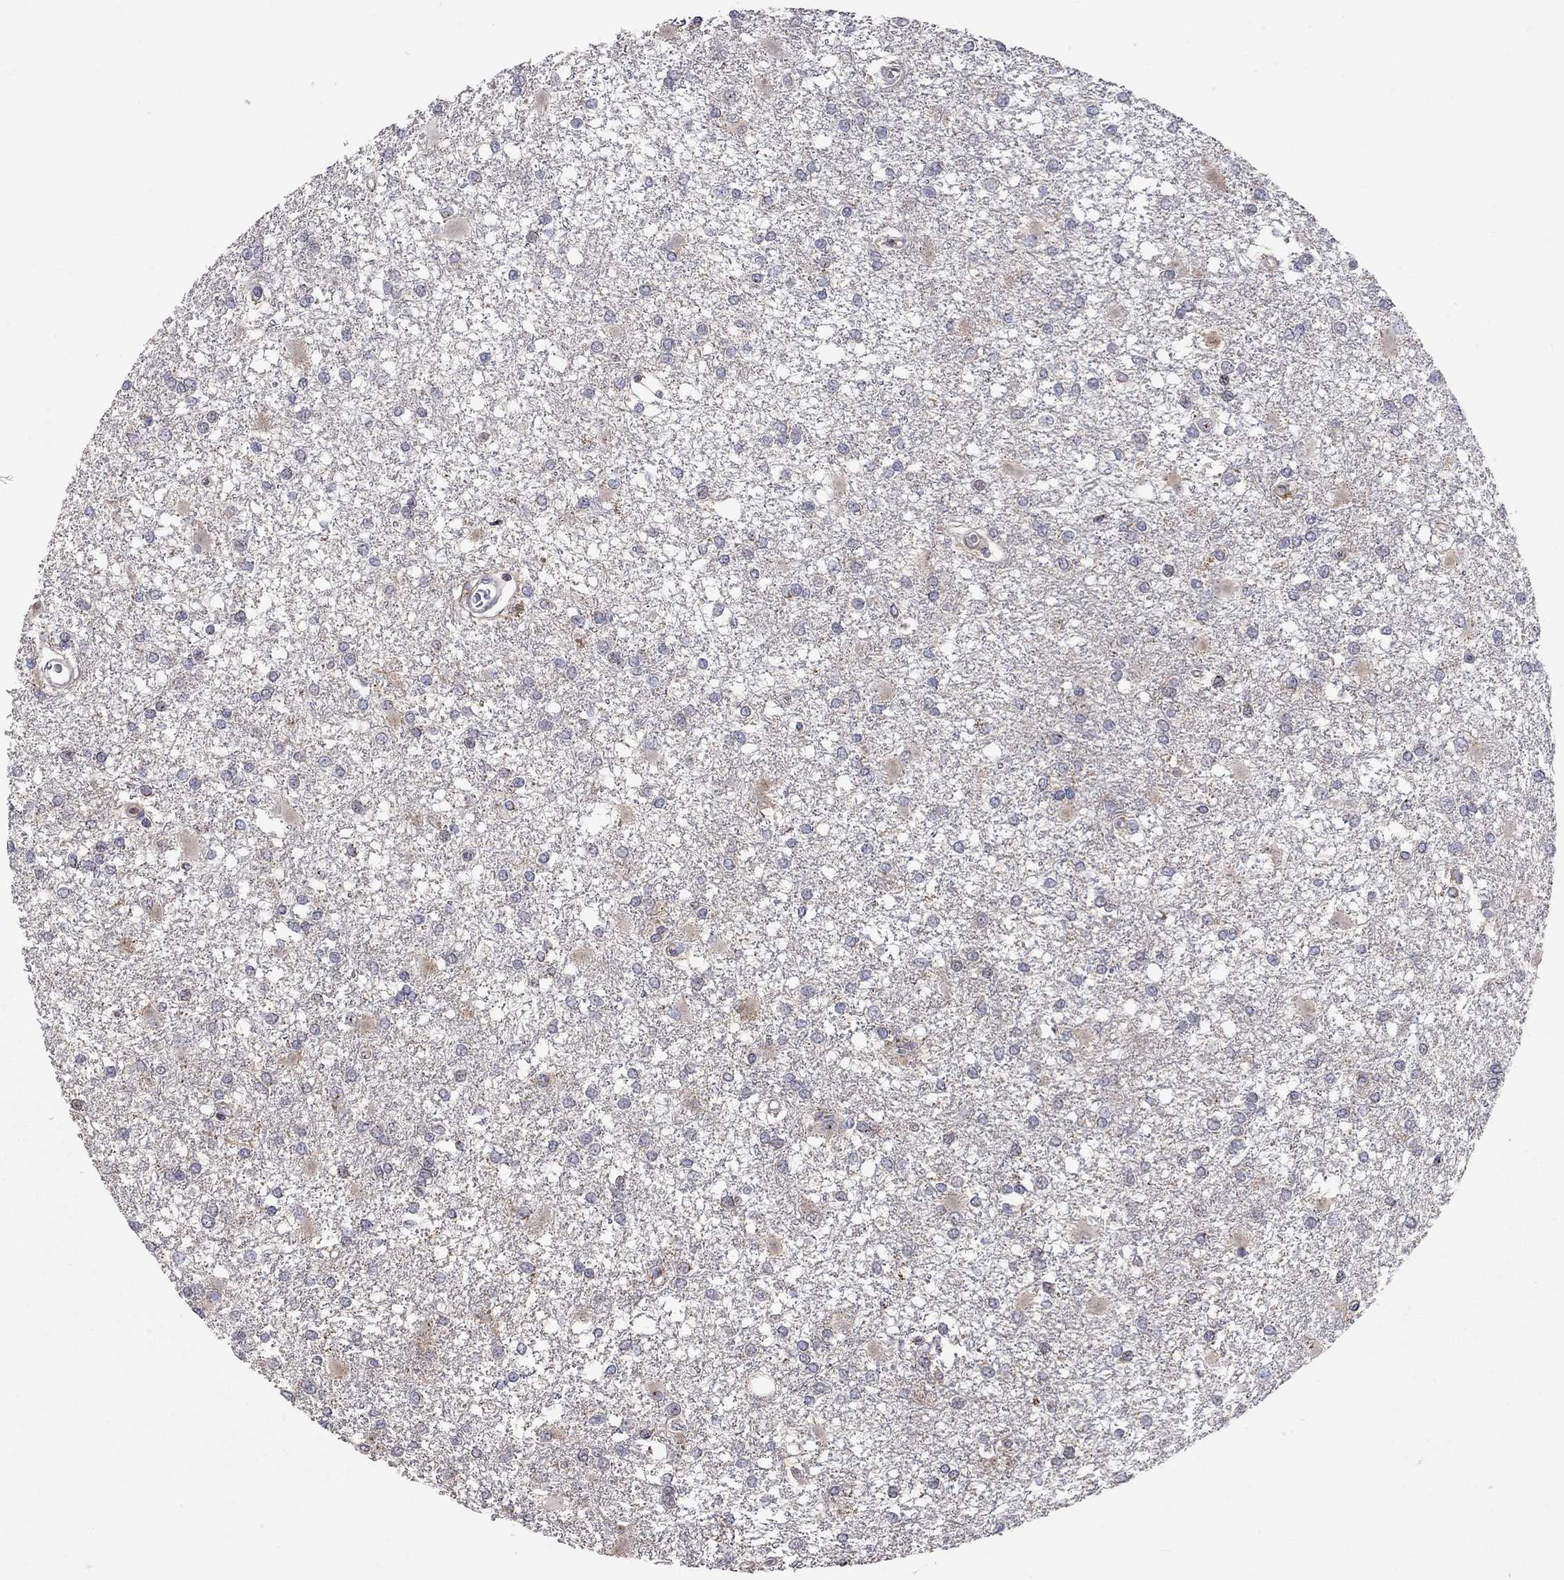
{"staining": {"intensity": "negative", "quantity": "none", "location": "none"}, "tissue": "glioma", "cell_type": "Tumor cells", "image_type": "cancer", "snomed": [{"axis": "morphology", "description": "Glioma, malignant, High grade"}, {"axis": "topography", "description": "Cerebral cortex"}], "caption": "A photomicrograph of high-grade glioma (malignant) stained for a protein reveals no brown staining in tumor cells.", "gene": "ERN2", "patient": {"sex": "male", "age": 79}}